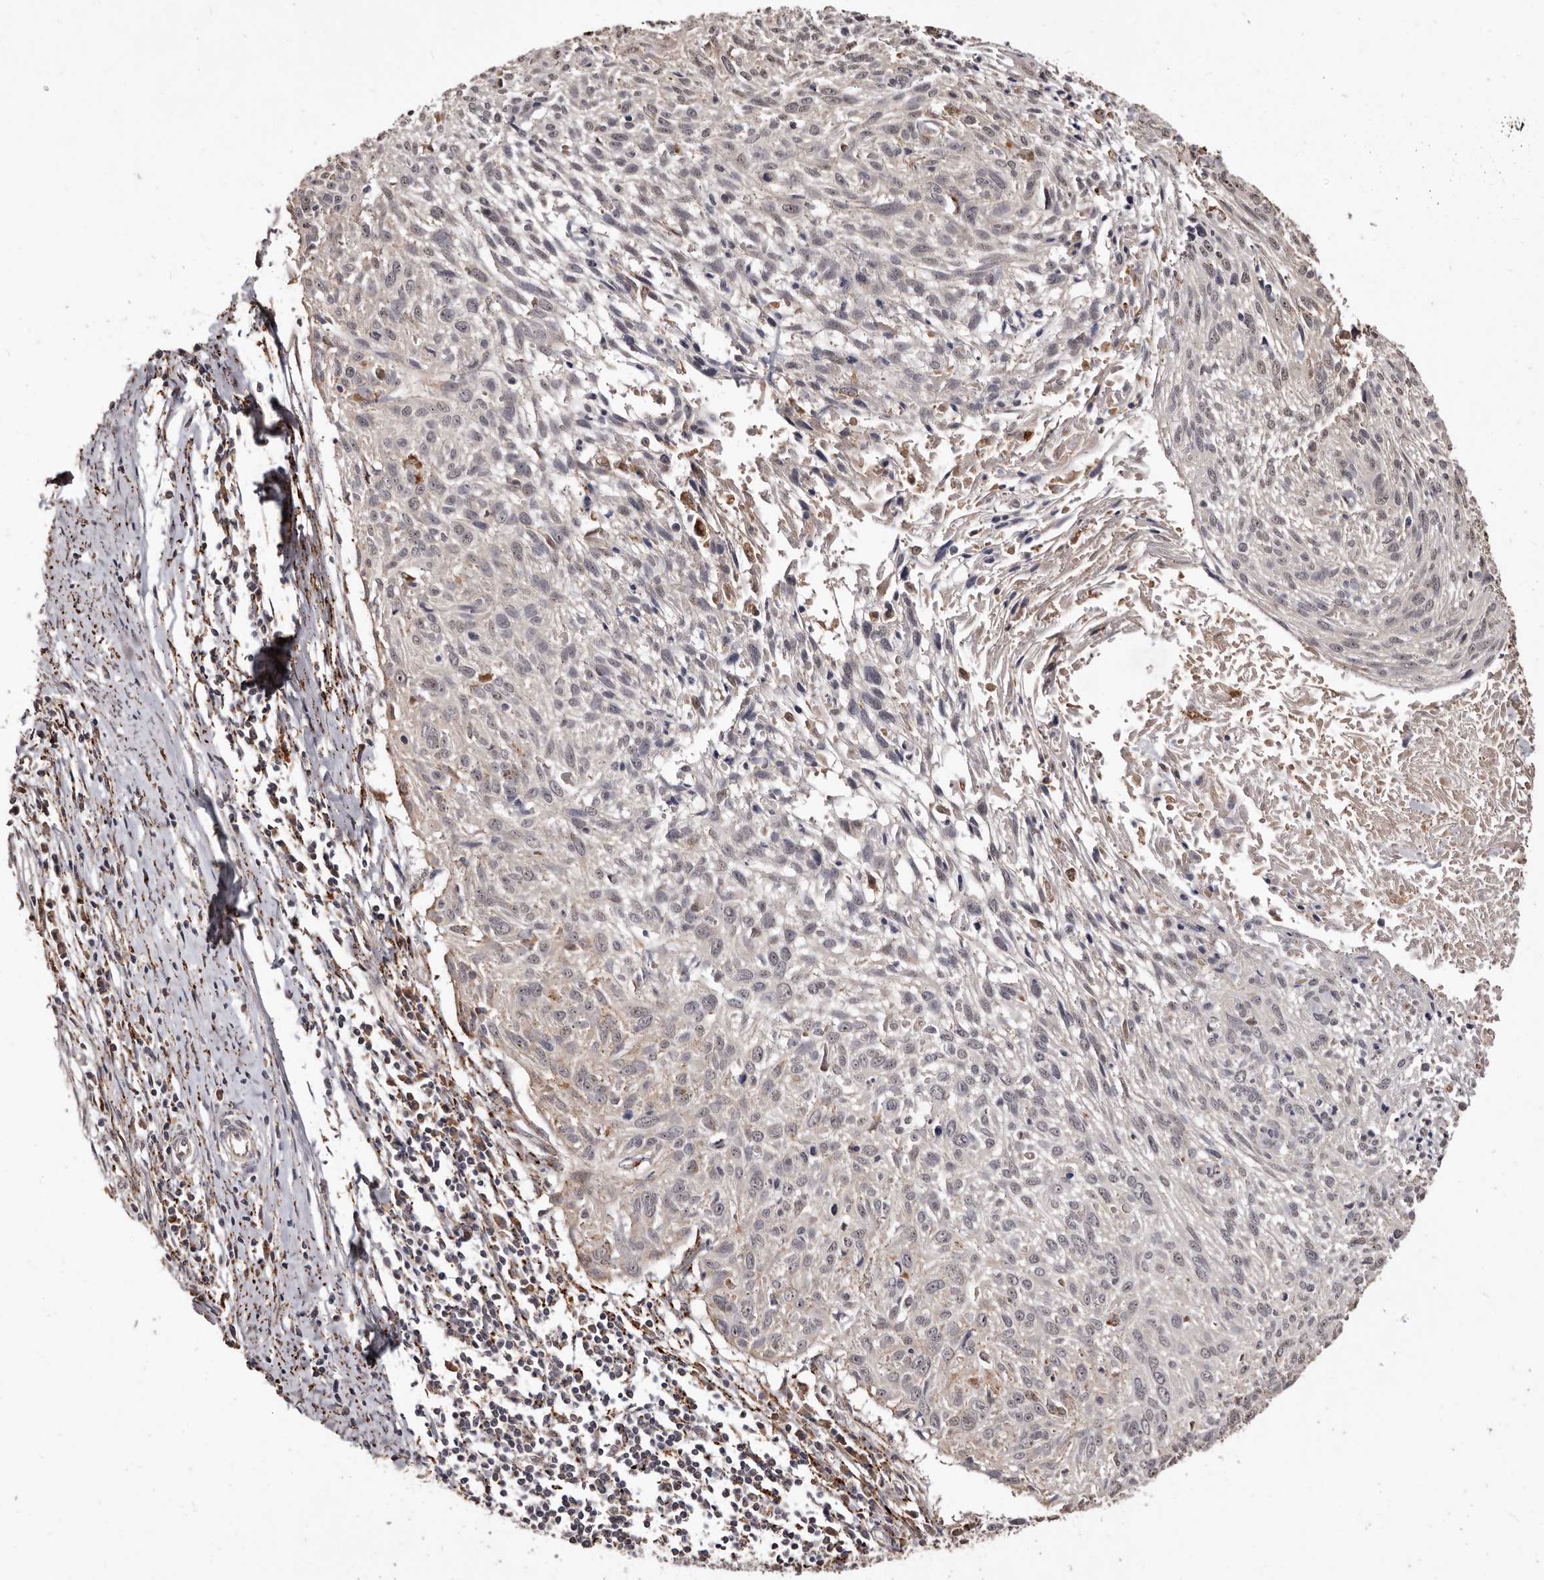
{"staining": {"intensity": "negative", "quantity": "none", "location": "none"}, "tissue": "cervical cancer", "cell_type": "Tumor cells", "image_type": "cancer", "snomed": [{"axis": "morphology", "description": "Squamous cell carcinoma, NOS"}, {"axis": "topography", "description": "Cervix"}], "caption": "Cervical squamous cell carcinoma was stained to show a protein in brown. There is no significant positivity in tumor cells.", "gene": "AKAP7", "patient": {"sex": "female", "age": 51}}